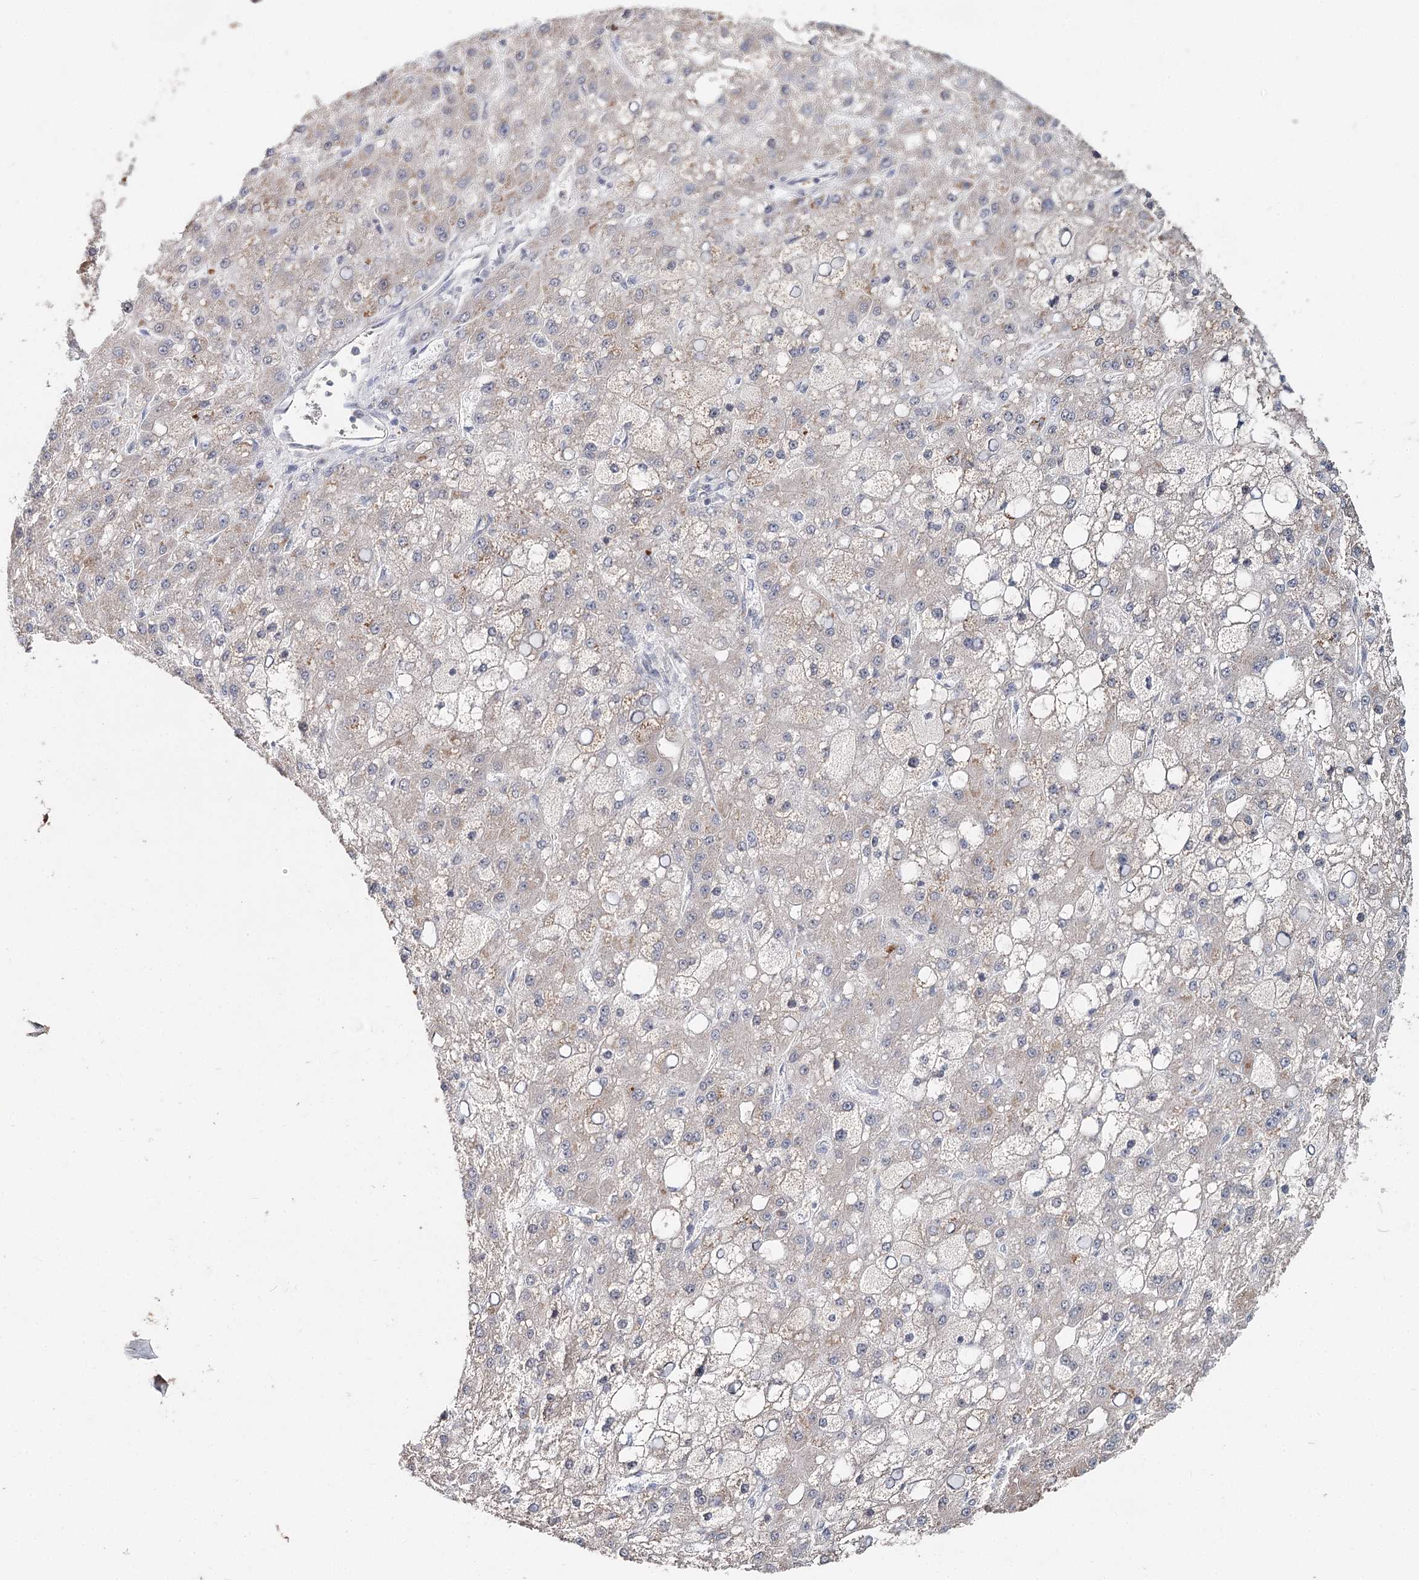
{"staining": {"intensity": "negative", "quantity": "none", "location": "none"}, "tissue": "liver cancer", "cell_type": "Tumor cells", "image_type": "cancer", "snomed": [{"axis": "morphology", "description": "Carcinoma, Hepatocellular, NOS"}, {"axis": "topography", "description": "Liver"}], "caption": "A histopathology image of human liver cancer is negative for staining in tumor cells. (IHC, brightfield microscopy, high magnification).", "gene": "FBXO7", "patient": {"sex": "male", "age": 67}}